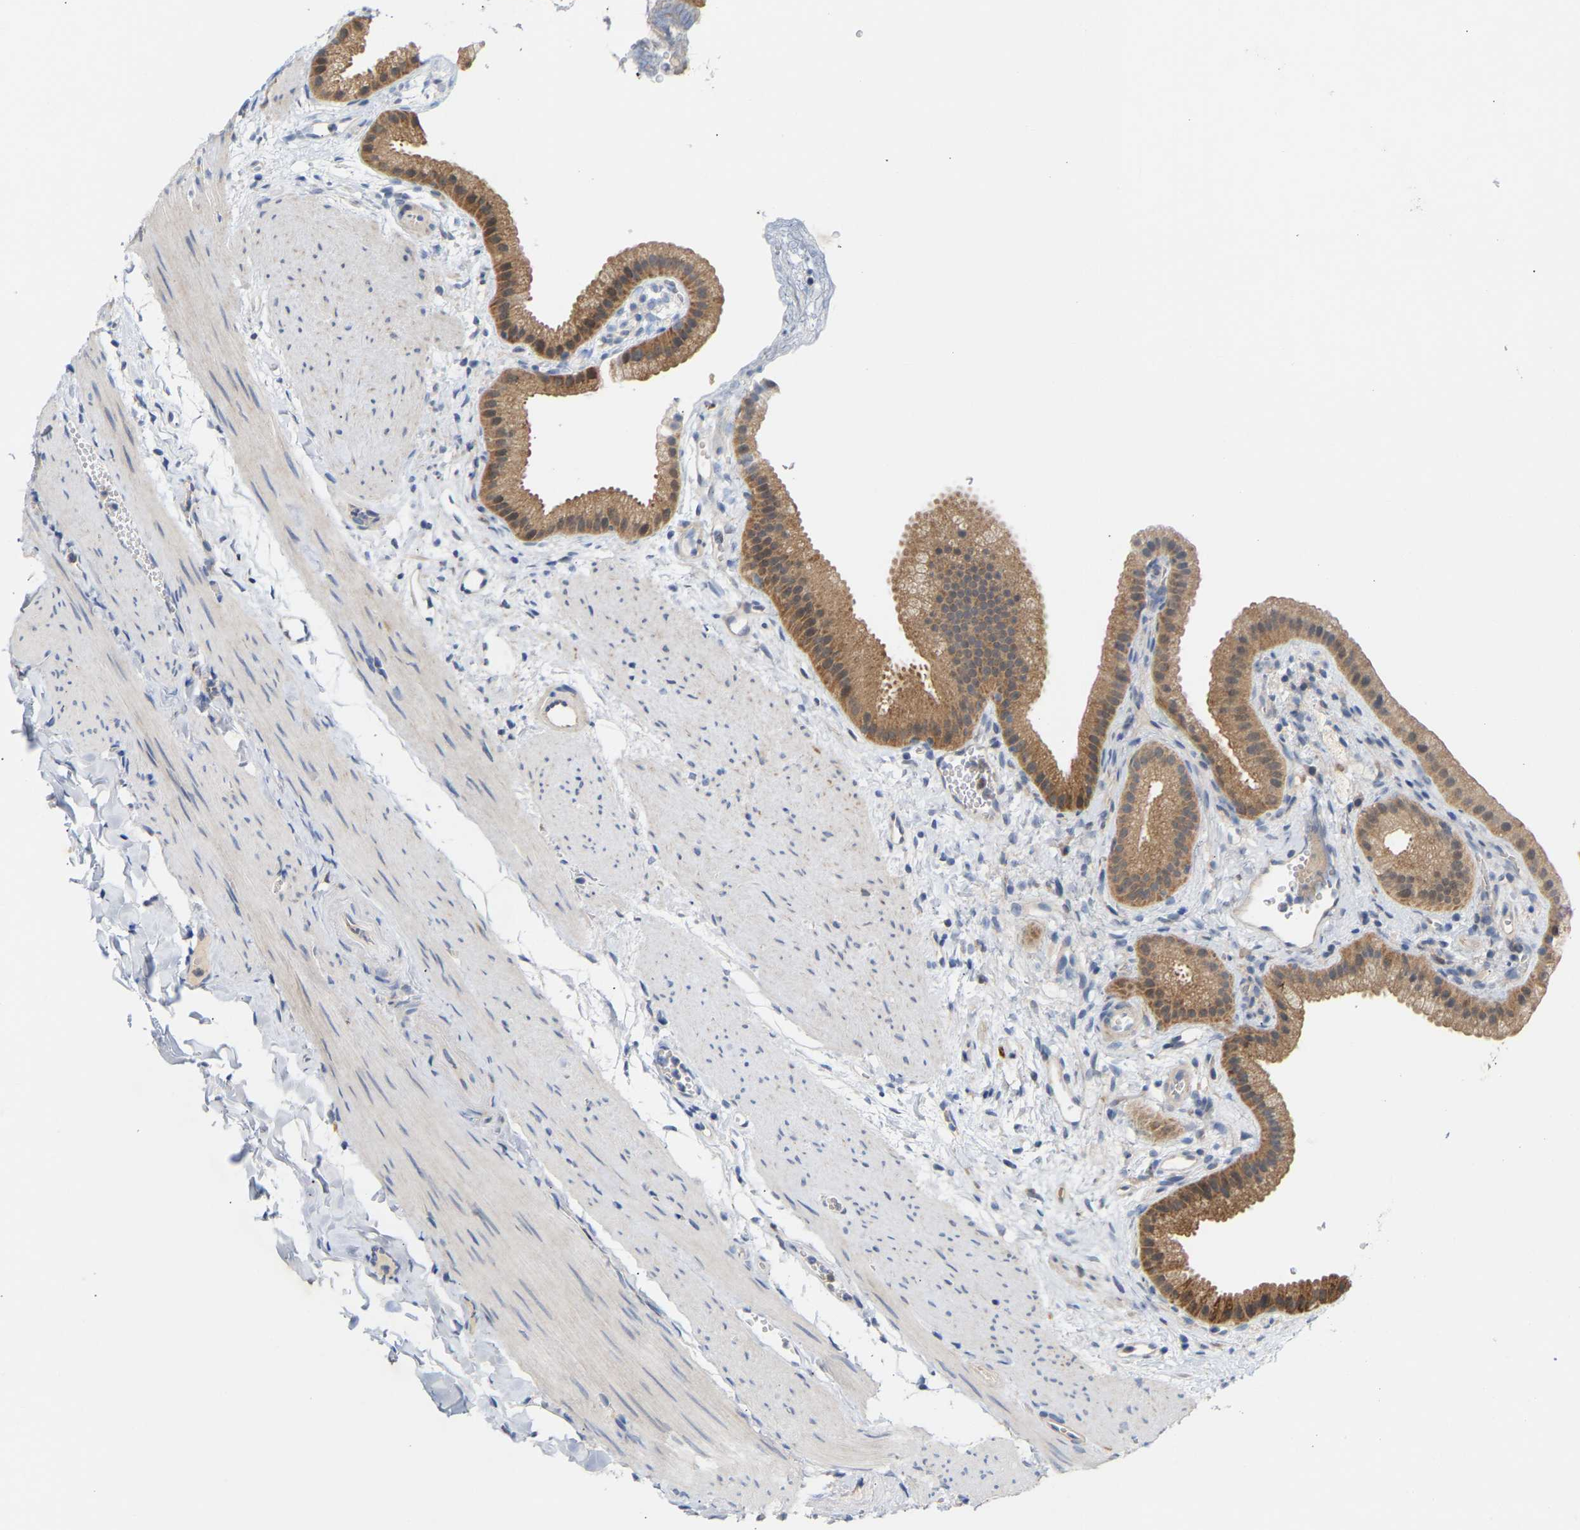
{"staining": {"intensity": "moderate", "quantity": ">75%", "location": "cytoplasmic/membranous,nuclear"}, "tissue": "gallbladder", "cell_type": "Glandular cells", "image_type": "normal", "snomed": [{"axis": "morphology", "description": "Normal tissue, NOS"}, {"axis": "topography", "description": "Gallbladder"}], "caption": "IHC of benign gallbladder shows medium levels of moderate cytoplasmic/membranous,nuclear positivity in approximately >75% of glandular cells.", "gene": "TPMT", "patient": {"sex": "female", "age": 64}}